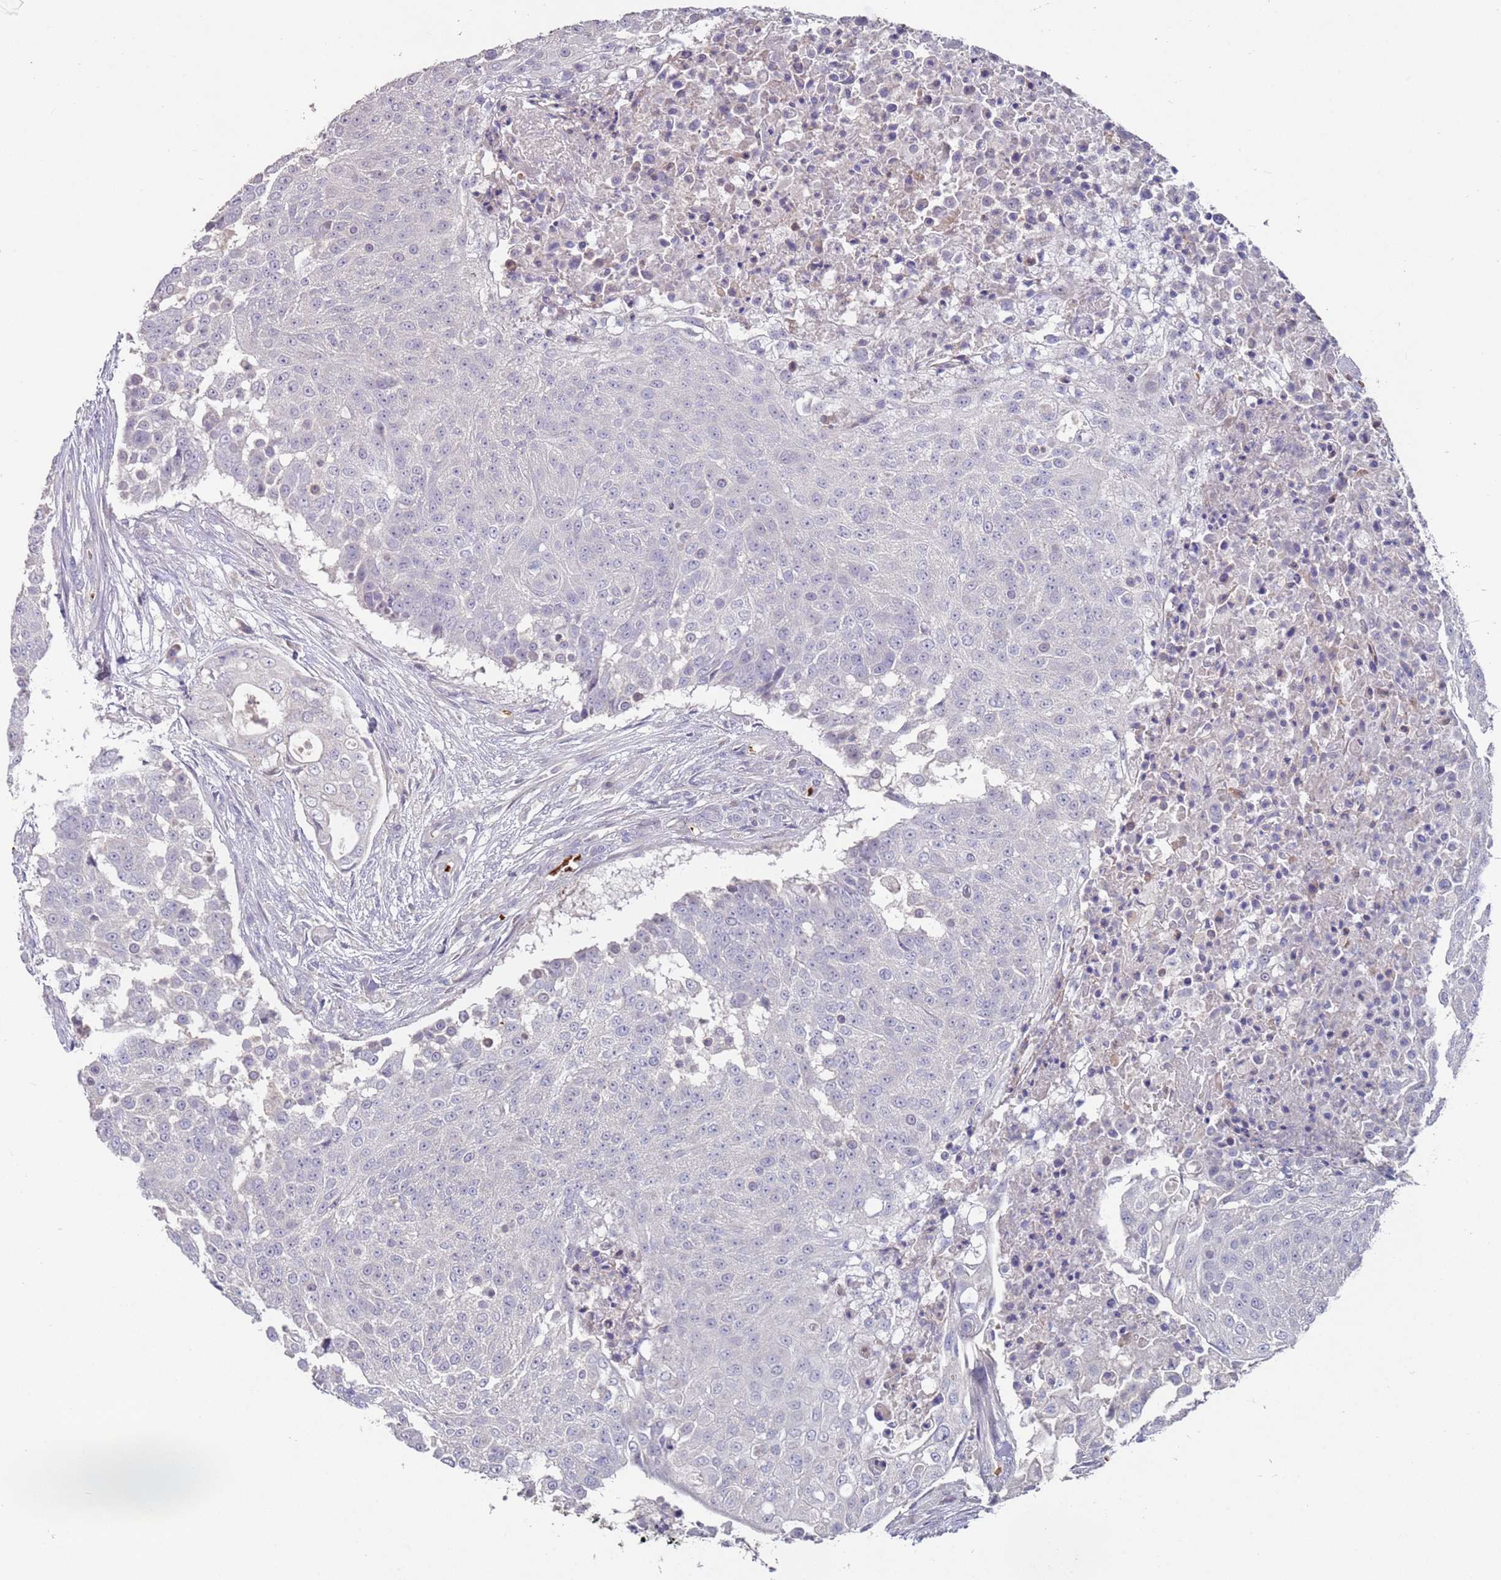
{"staining": {"intensity": "negative", "quantity": "none", "location": "none"}, "tissue": "urothelial cancer", "cell_type": "Tumor cells", "image_type": "cancer", "snomed": [{"axis": "morphology", "description": "Urothelial carcinoma, High grade"}, {"axis": "topography", "description": "Urinary bladder"}], "caption": "Immunohistochemistry of human urothelial carcinoma (high-grade) exhibits no positivity in tumor cells. (DAB IHC, high magnification).", "gene": "LACC1", "patient": {"sex": "female", "age": 63}}